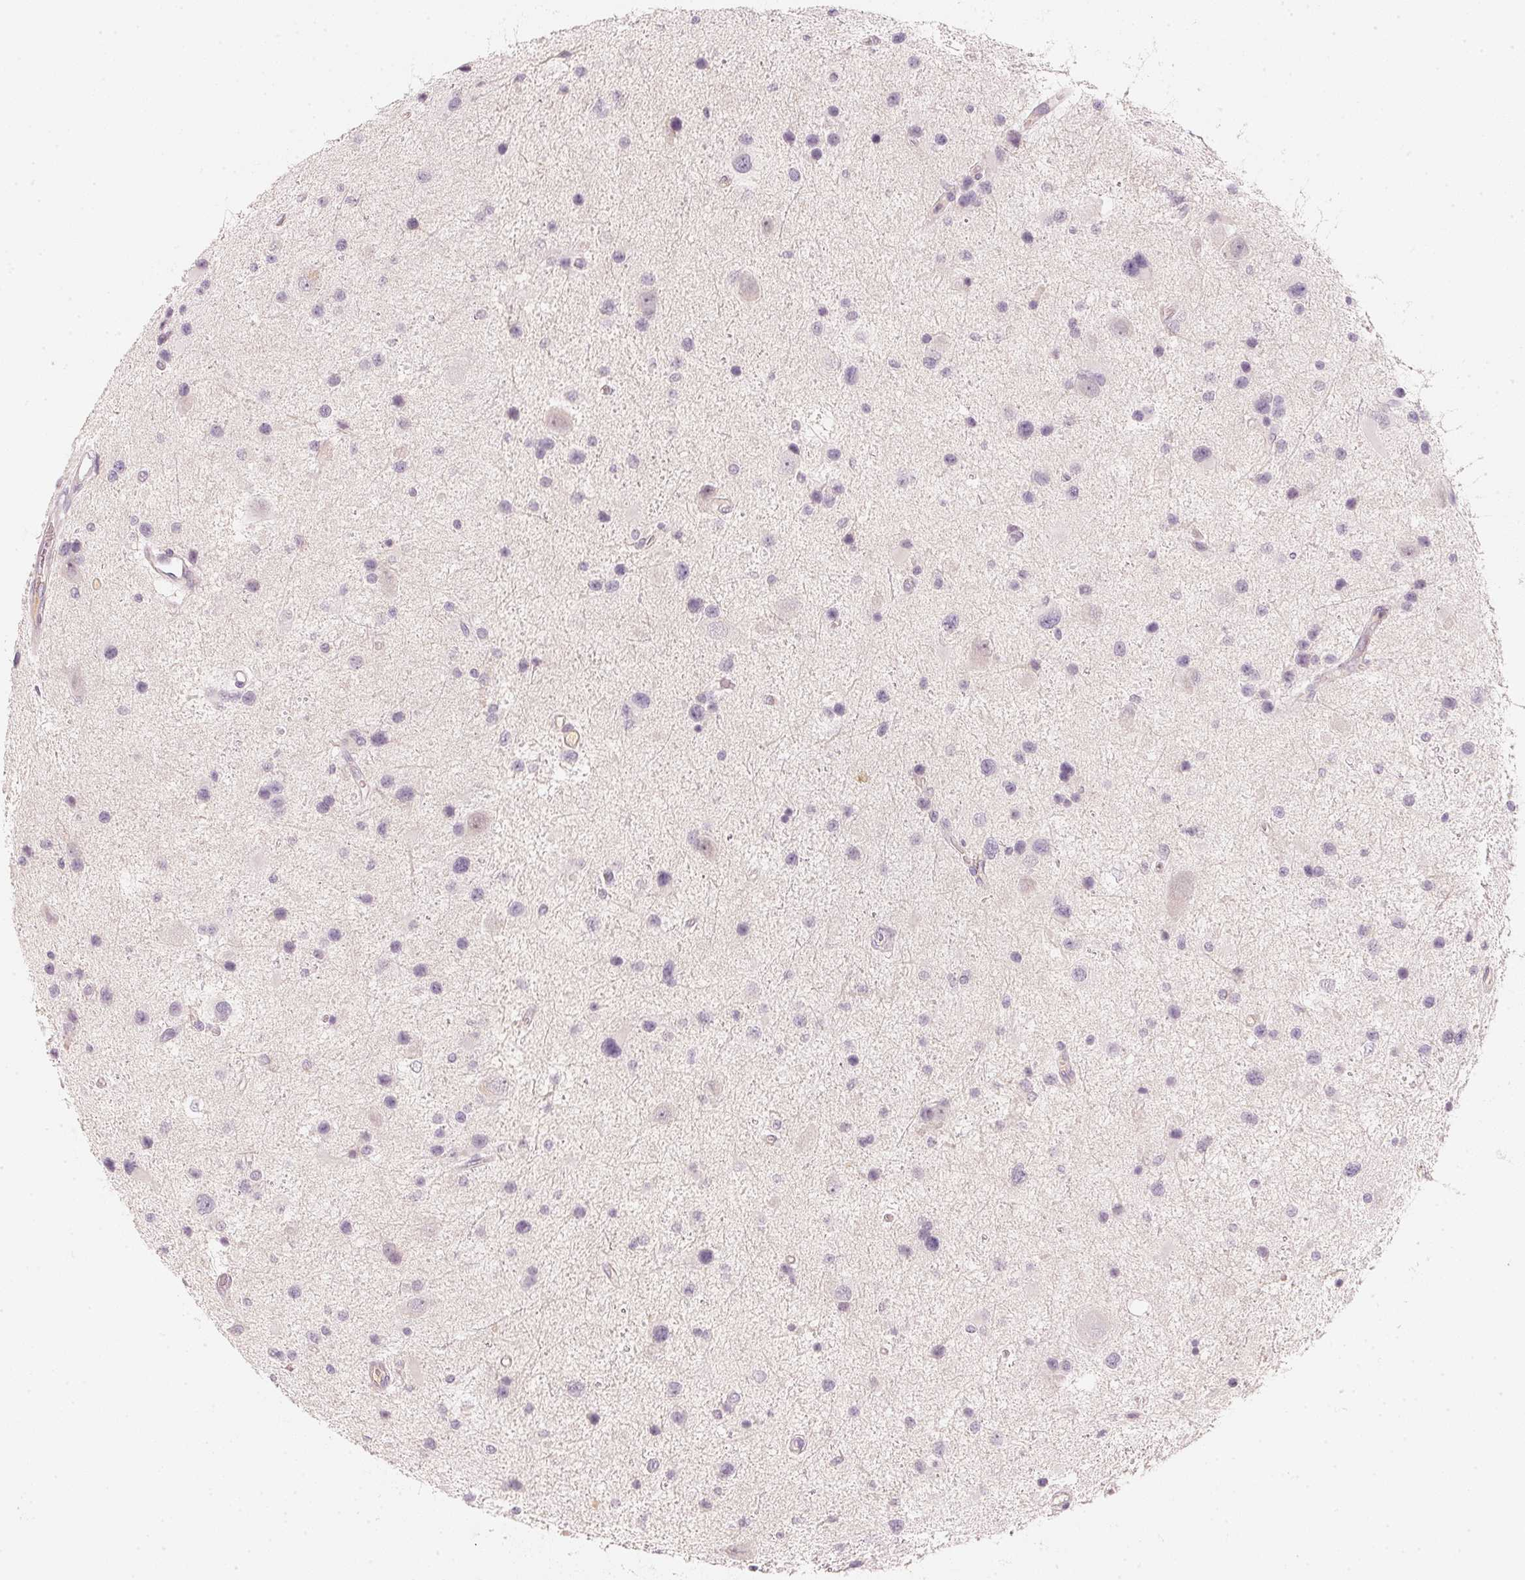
{"staining": {"intensity": "negative", "quantity": "none", "location": "none"}, "tissue": "glioma", "cell_type": "Tumor cells", "image_type": "cancer", "snomed": [{"axis": "morphology", "description": "Glioma, malignant, Low grade"}, {"axis": "topography", "description": "Brain"}], "caption": "This is an immunohistochemistry image of glioma. There is no positivity in tumor cells.", "gene": "RMDN2", "patient": {"sex": "female", "age": 32}}